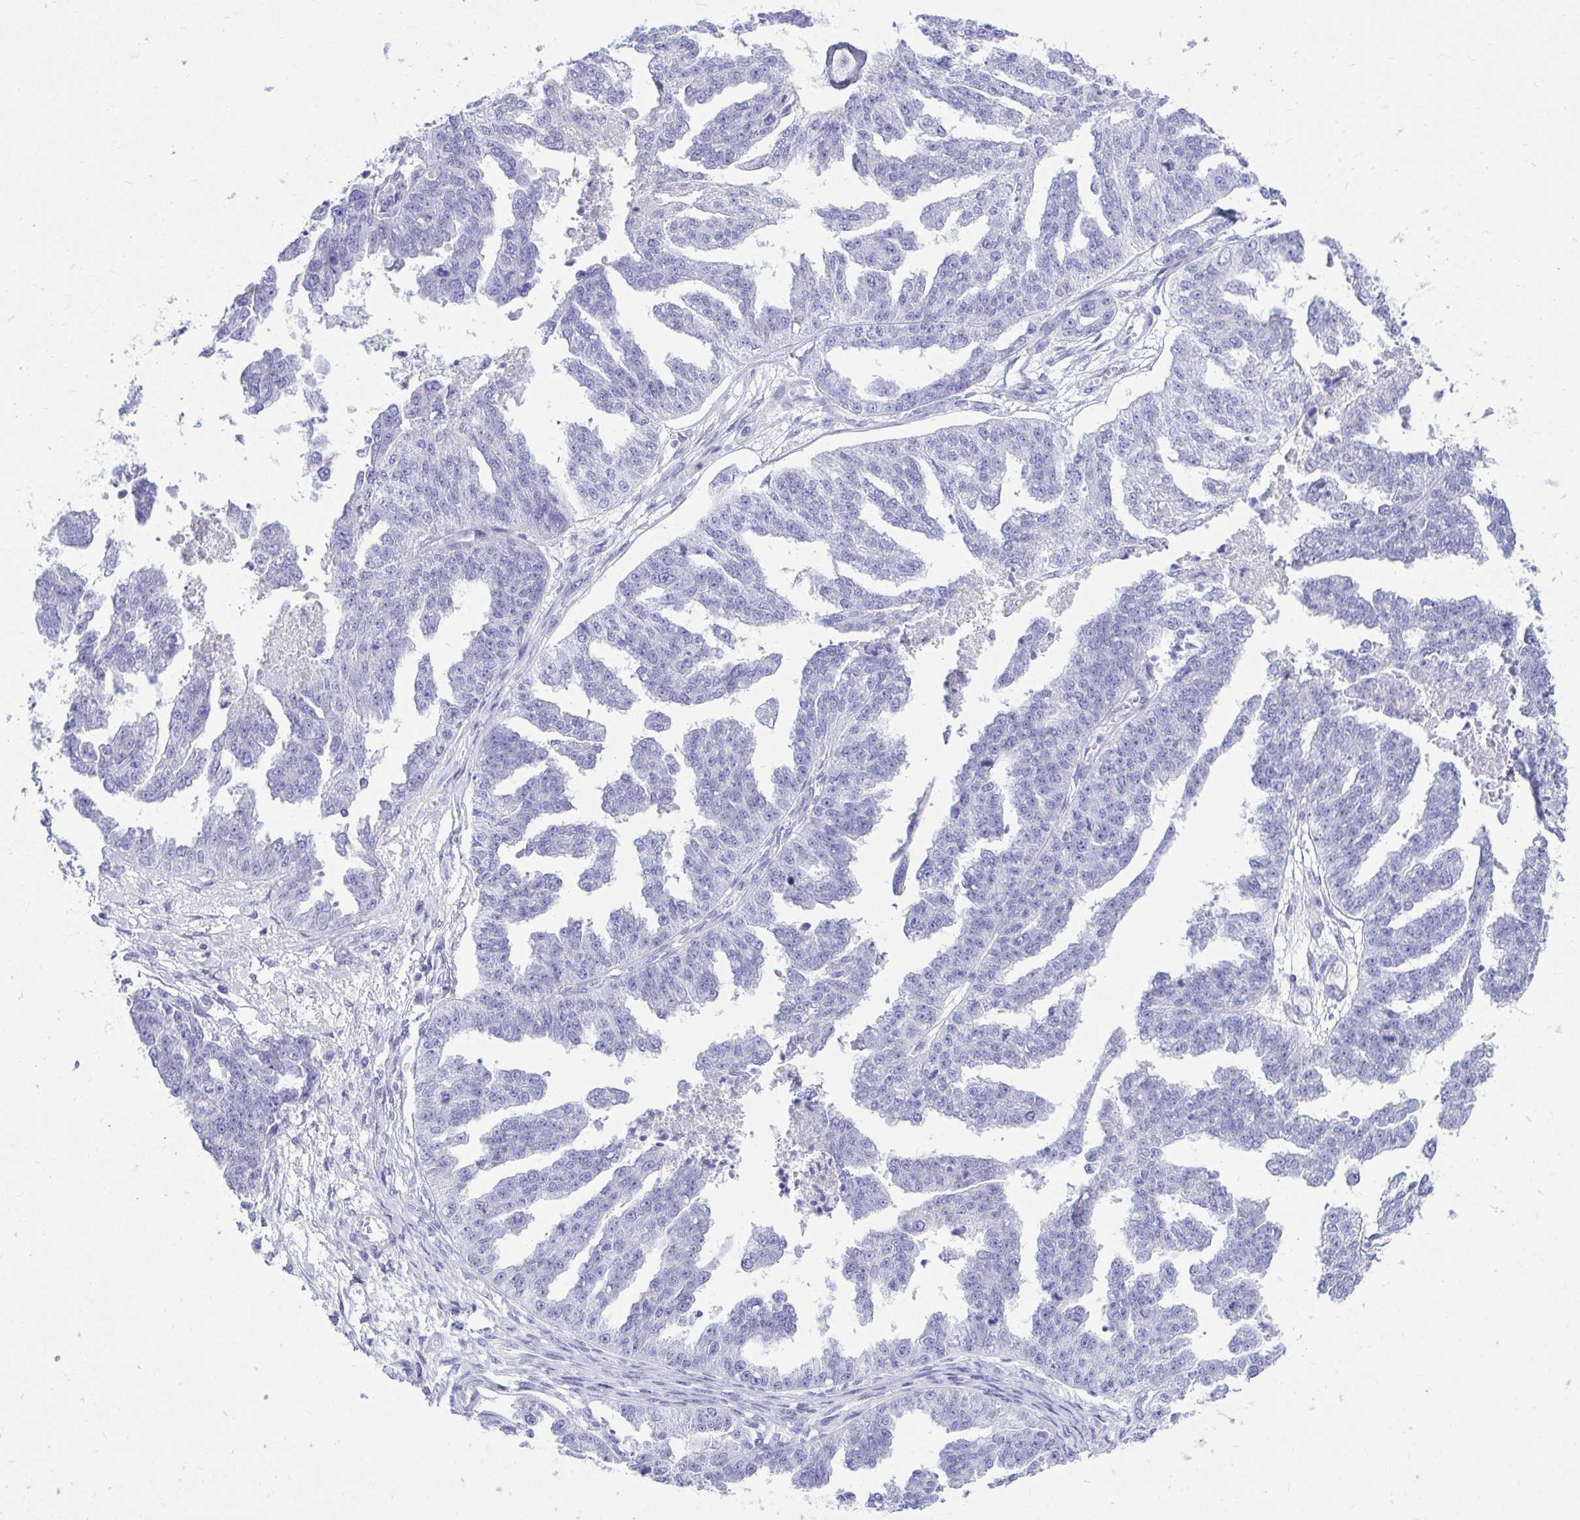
{"staining": {"intensity": "negative", "quantity": "none", "location": "none"}, "tissue": "ovarian cancer", "cell_type": "Tumor cells", "image_type": "cancer", "snomed": [{"axis": "morphology", "description": "Cystadenocarcinoma, serous, NOS"}, {"axis": "topography", "description": "Ovary"}], "caption": "Photomicrograph shows no protein expression in tumor cells of ovarian serous cystadenocarcinoma tissue. (Stains: DAB (3,3'-diaminobenzidine) immunohistochemistry (IHC) with hematoxylin counter stain, Microscopy: brightfield microscopy at high magnification).", "gene": "ANKDD1B", "patient": {"sex": "female", "age": 58}}